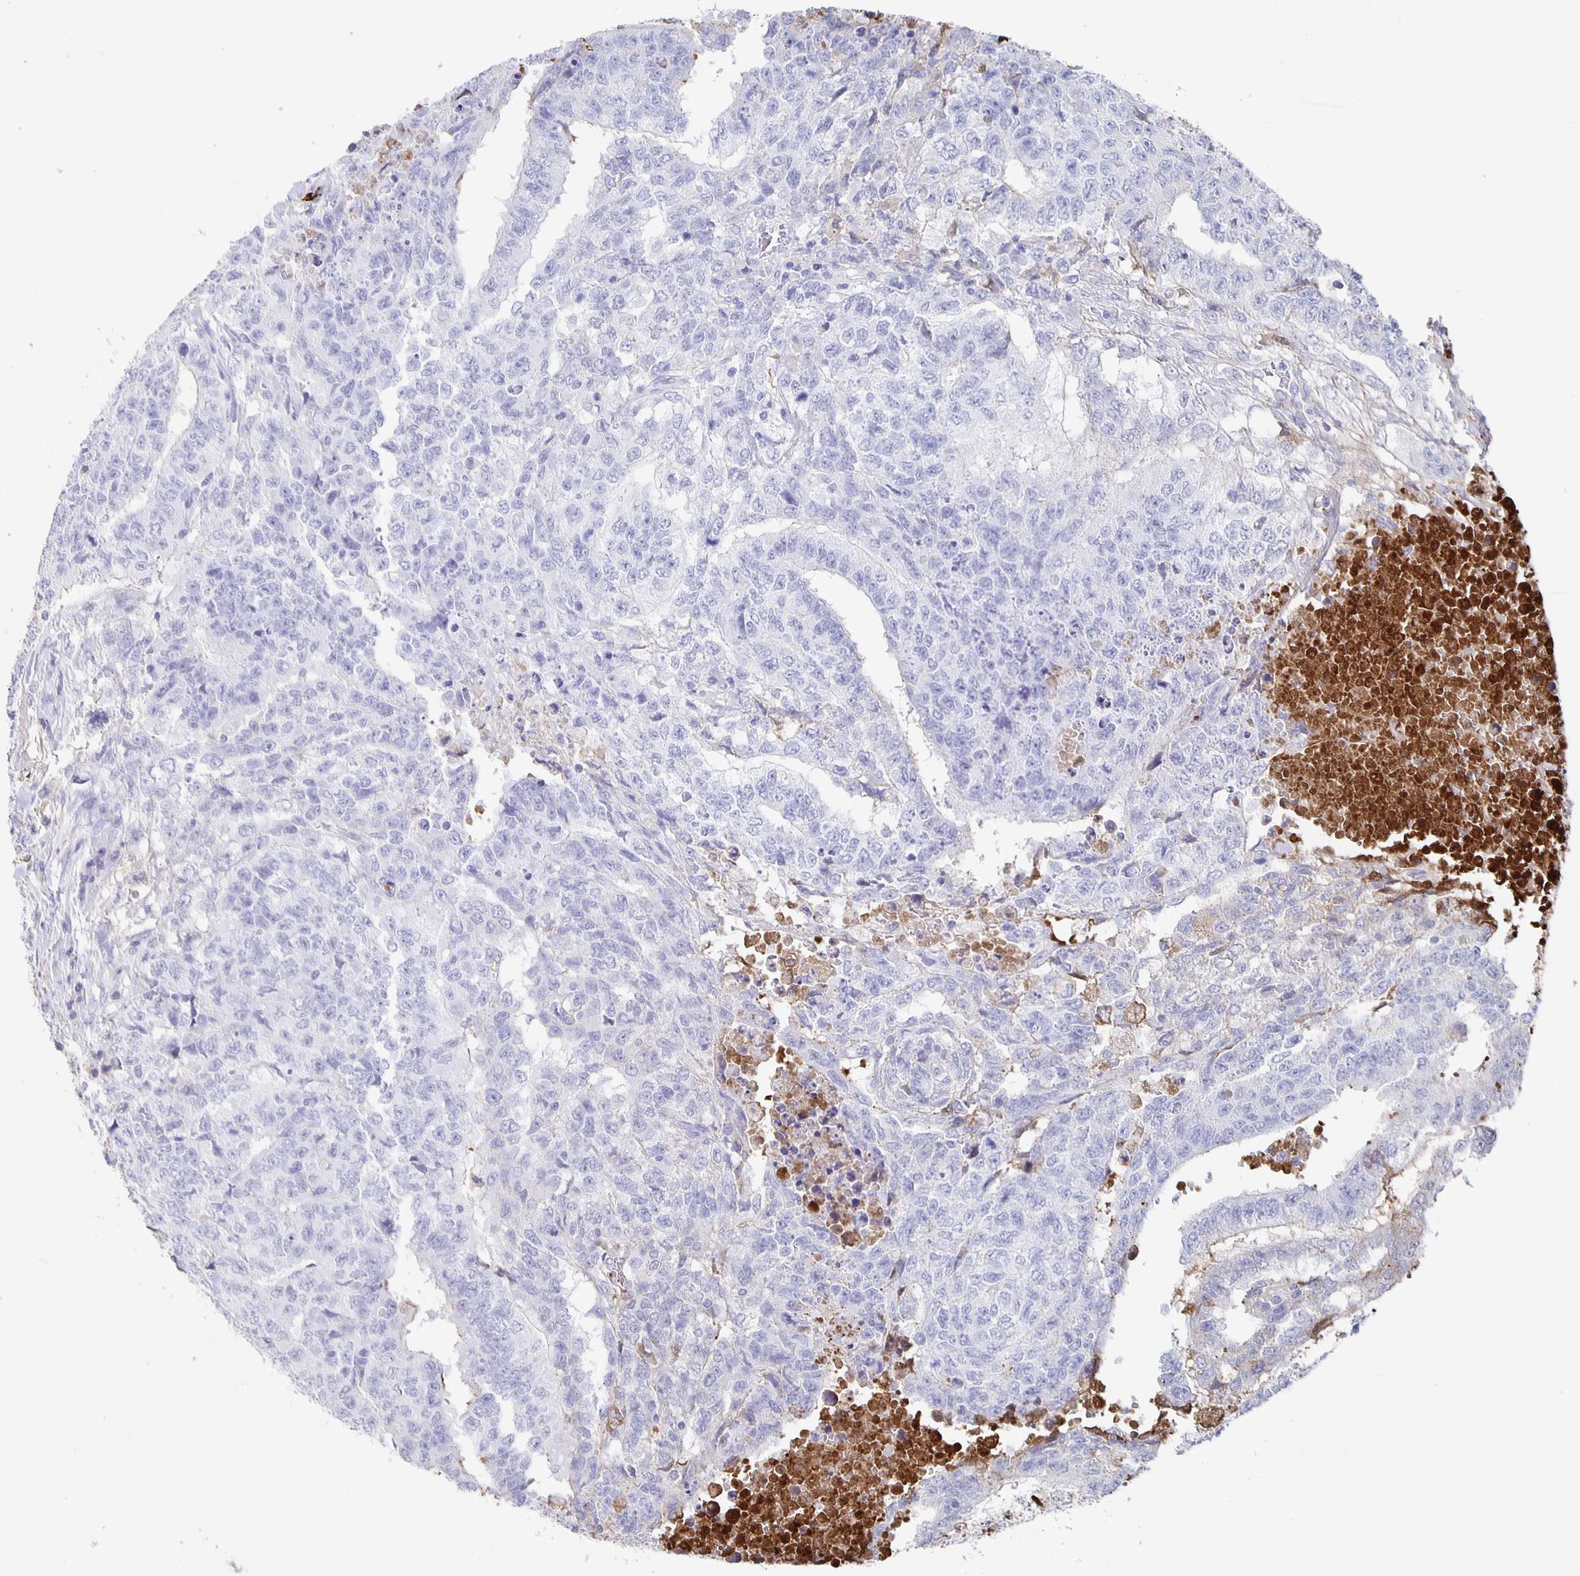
{"staining": {"intensity": "weak", "quantity": "<25%", "location": "cytoplasmic/membranous"}, "tissue": "testis cancer", "cell_type": "Tumor cells", "image_type": "cancer", "snomed": [{"axis": "morphology", "description": "Carcinoma, Embryonal, NOS"}, {"axis": "topography", "description": "Testis"}], "caption": "High magnification brightfield microscopy of embryonal carcinoma (testis) stained with DAB (3,3'-diaminobenzidine) (brown) and counterstained with hematoxylin (blue): tumor cells show no significant positivity.", "gene": "FGA", "patient": {"sex": "male", "age": 24}}